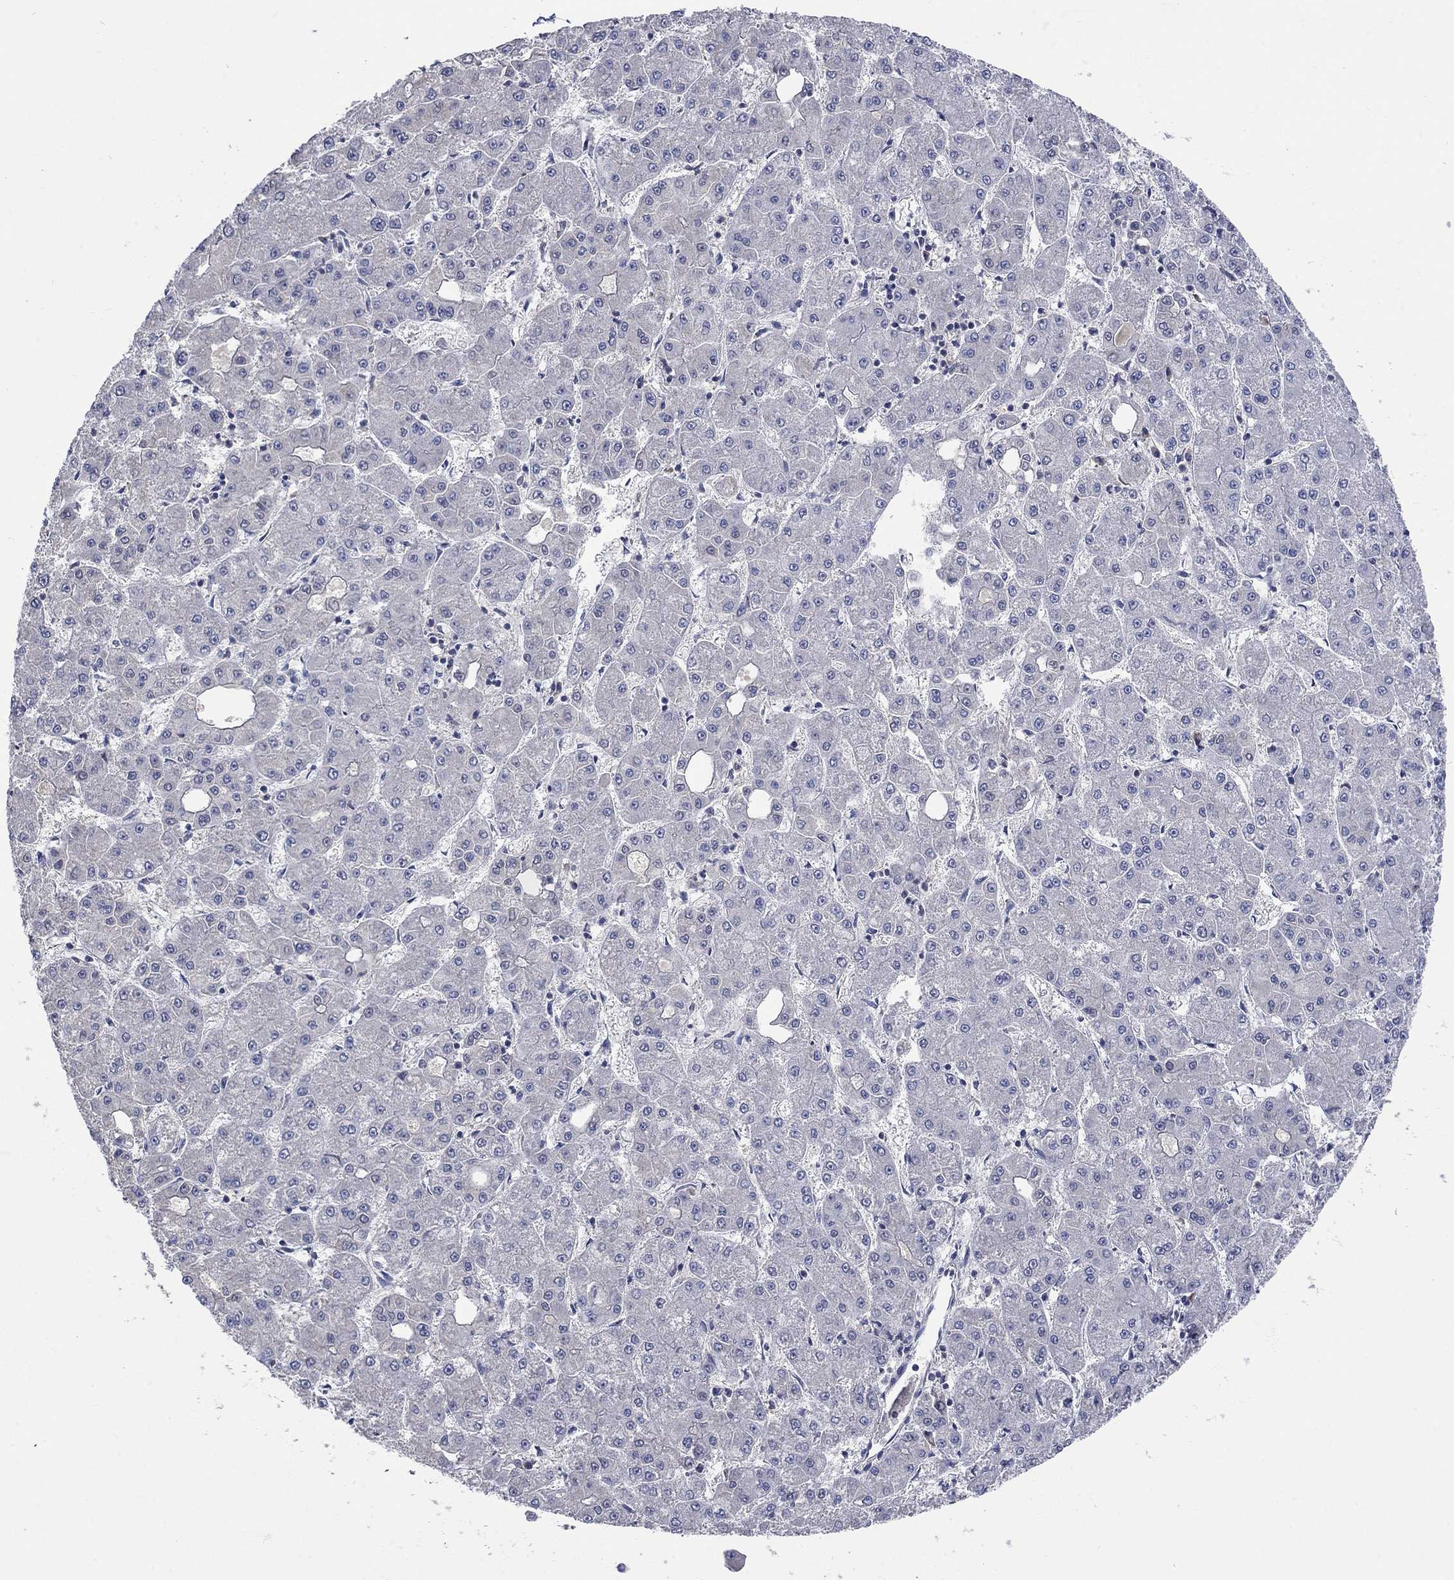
{"staining": {"intensity": "negative", "quantity": "none", "location": "none"}, "tissue": "liver cancer", "cell_type": "Tumor cells", "image_type": "cancer", "snomed": [{"axis": "morphology", "description": "Carcinoma, Hepatocellular, NOS"}, {"axis": "topography", "description": "Liver"}], "caption": "Tumor cells are negative for protein expression in human liver cancer.", "gene": "ZBTB18", "patient": {"sex": "male", "age": 73}}